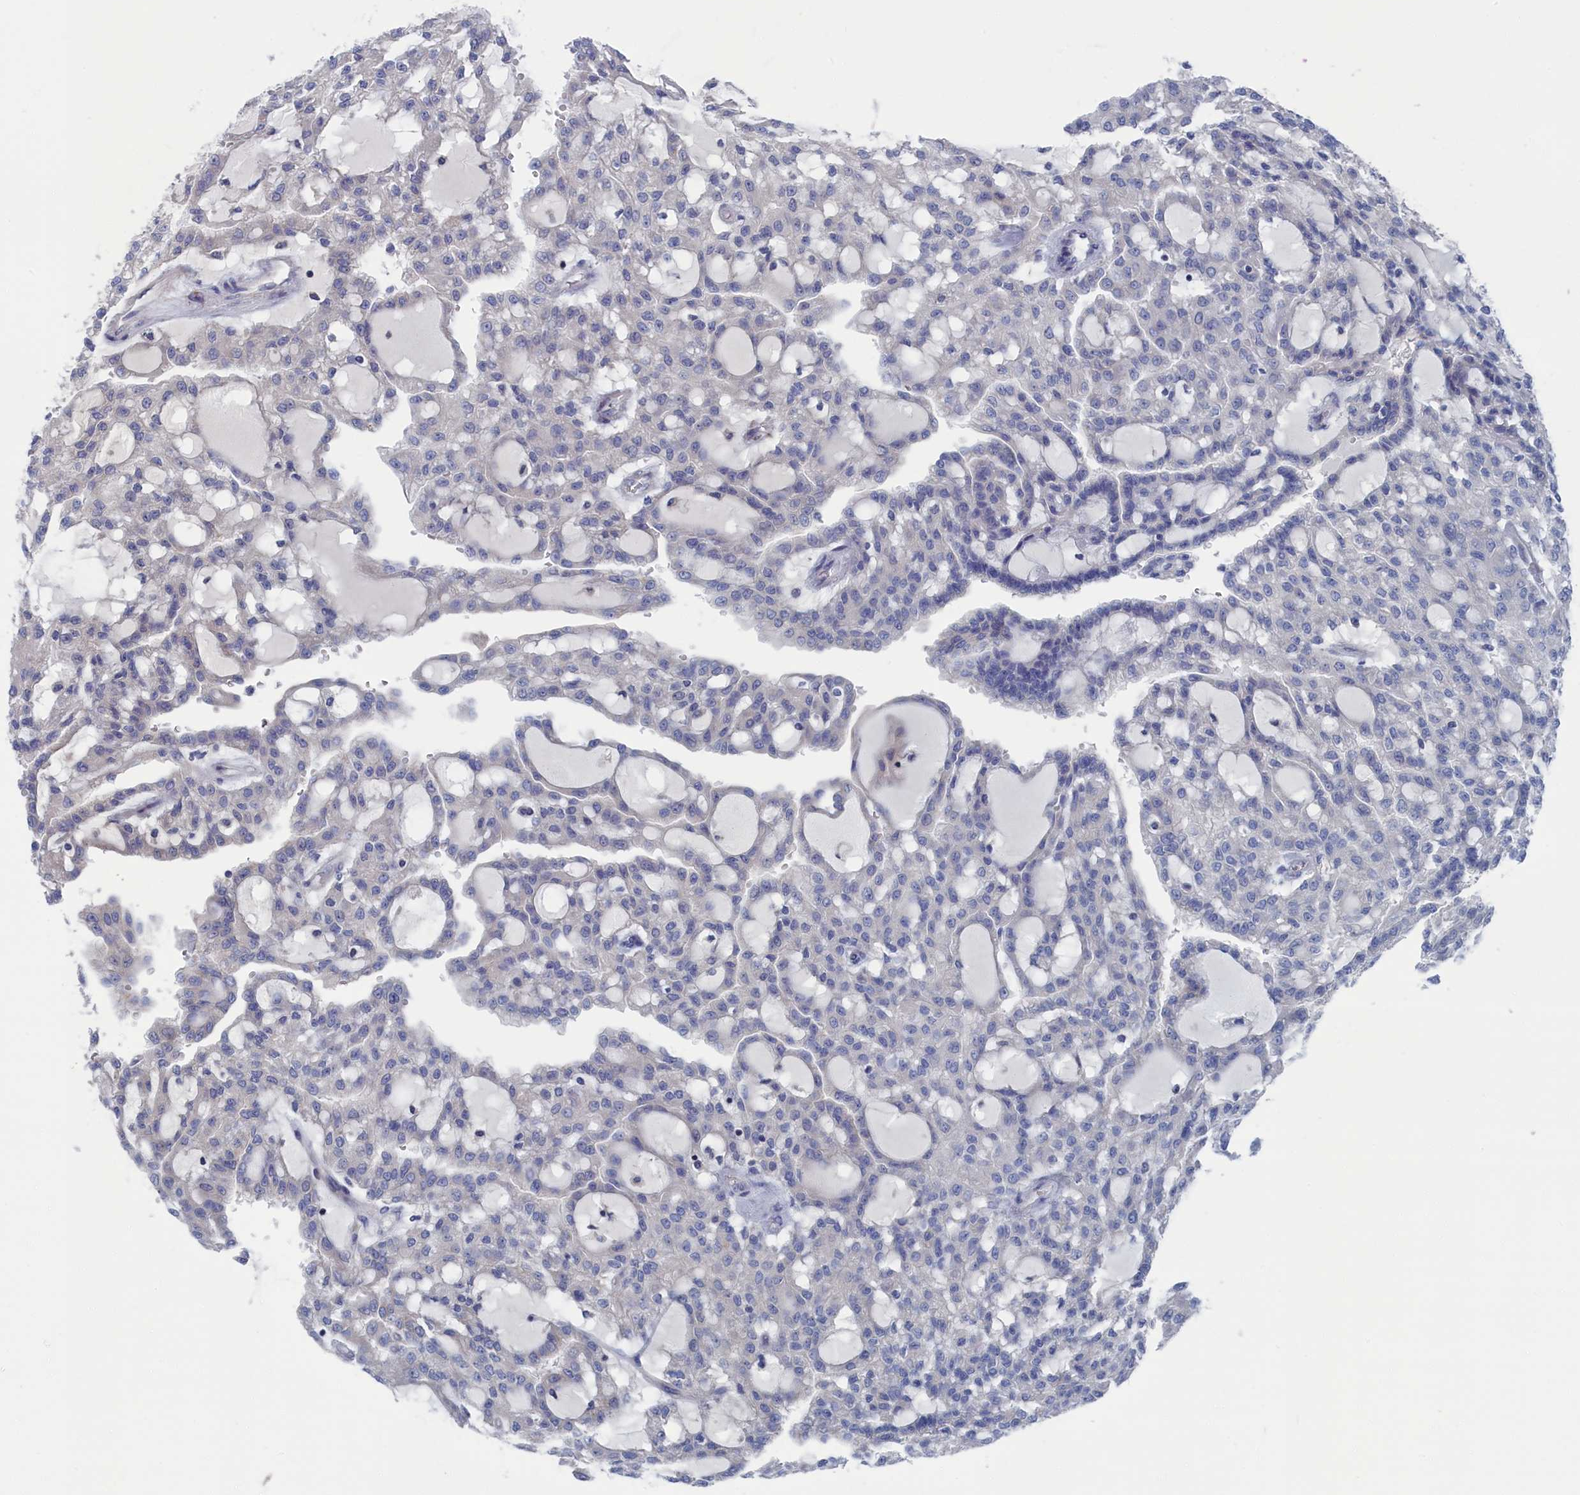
{"staining": {"intensity": "negative", "quantity": "none", "location": "none"}, "tissue": "renal cancer", "cell_type": "Tumor cells", "image_type": "cancer", "snomed": [{"axis": "morphology", "description": "Adenocarcinoma, NOS"}, {"axis": "topography", "description": "Kidney"}], "caption": "Renal cancer (adenocarcinoma) was stained to show a protein in brown. There is no significant positivity in tumor cells. (Stains: DAB IHC with hematoxylin counter stain, Microscopy: brightfield microscopy at high magnification).", "gene": "CEND1", "patient": {"sex": "male", "age": 63}}